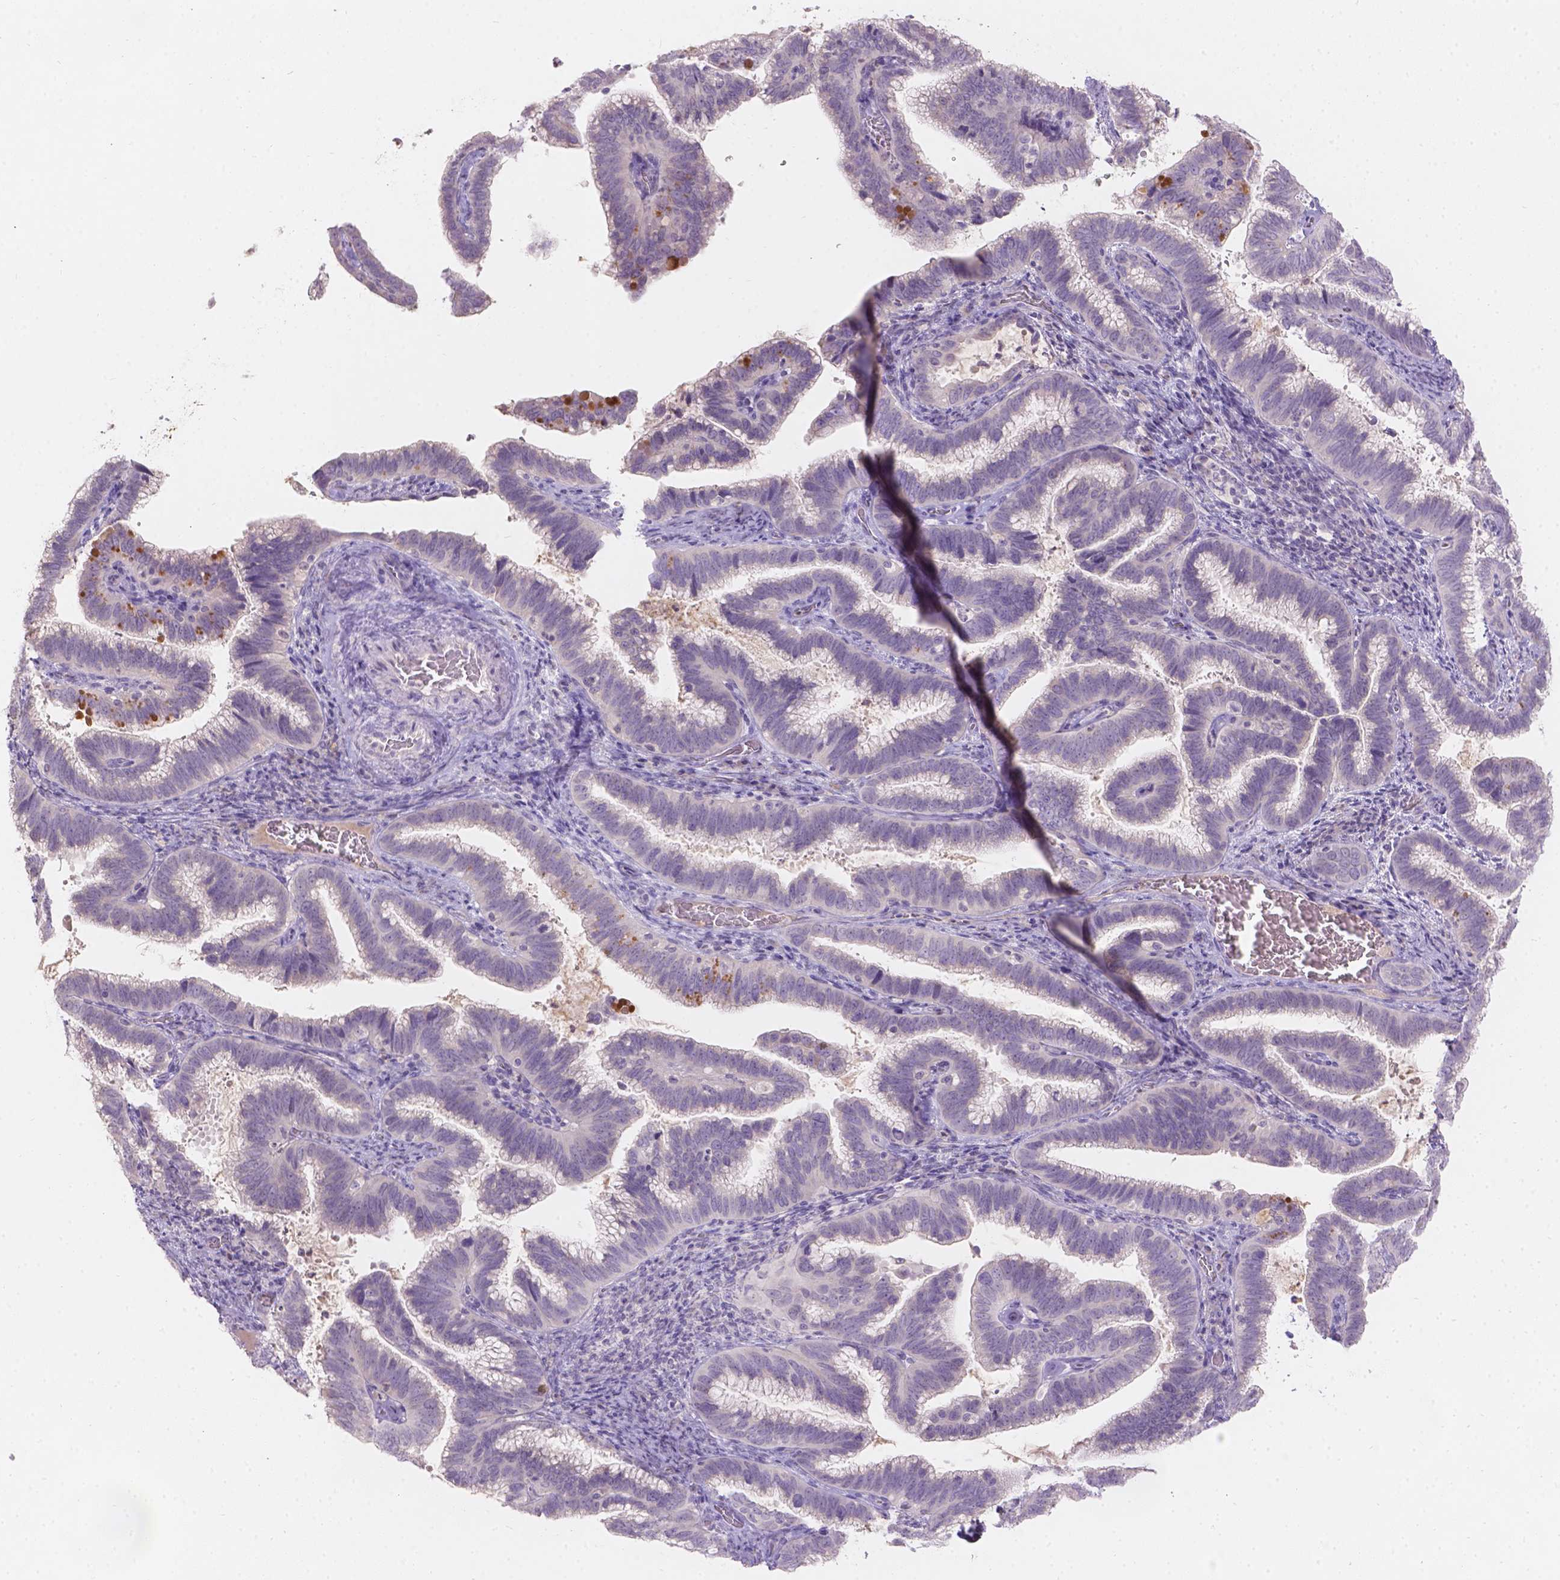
{"staining": {"intensity": "negative", "quantity": "none", "location": "none"}, "tissue": "cervical cancer", "cell_type": "Tumor cells", "image_type": "cancer", "snomed": [{"axis": "morphology", "description": "Adenocarcinoma, NOS"}, {"axis": "topography", "description": "Cervix"}], "caption": "Cervical adenocarcinoma was stained to show a protein in brown. There is no significant expression in tumor cells. (Stains: DAB immunohistochemistry (IHC) with hematoxylin counter stain, Microscopy: brightfield microscopy at high magnification).", "gene": "DCAF4L1", "patient": {"sex": "female", "age": 61}}